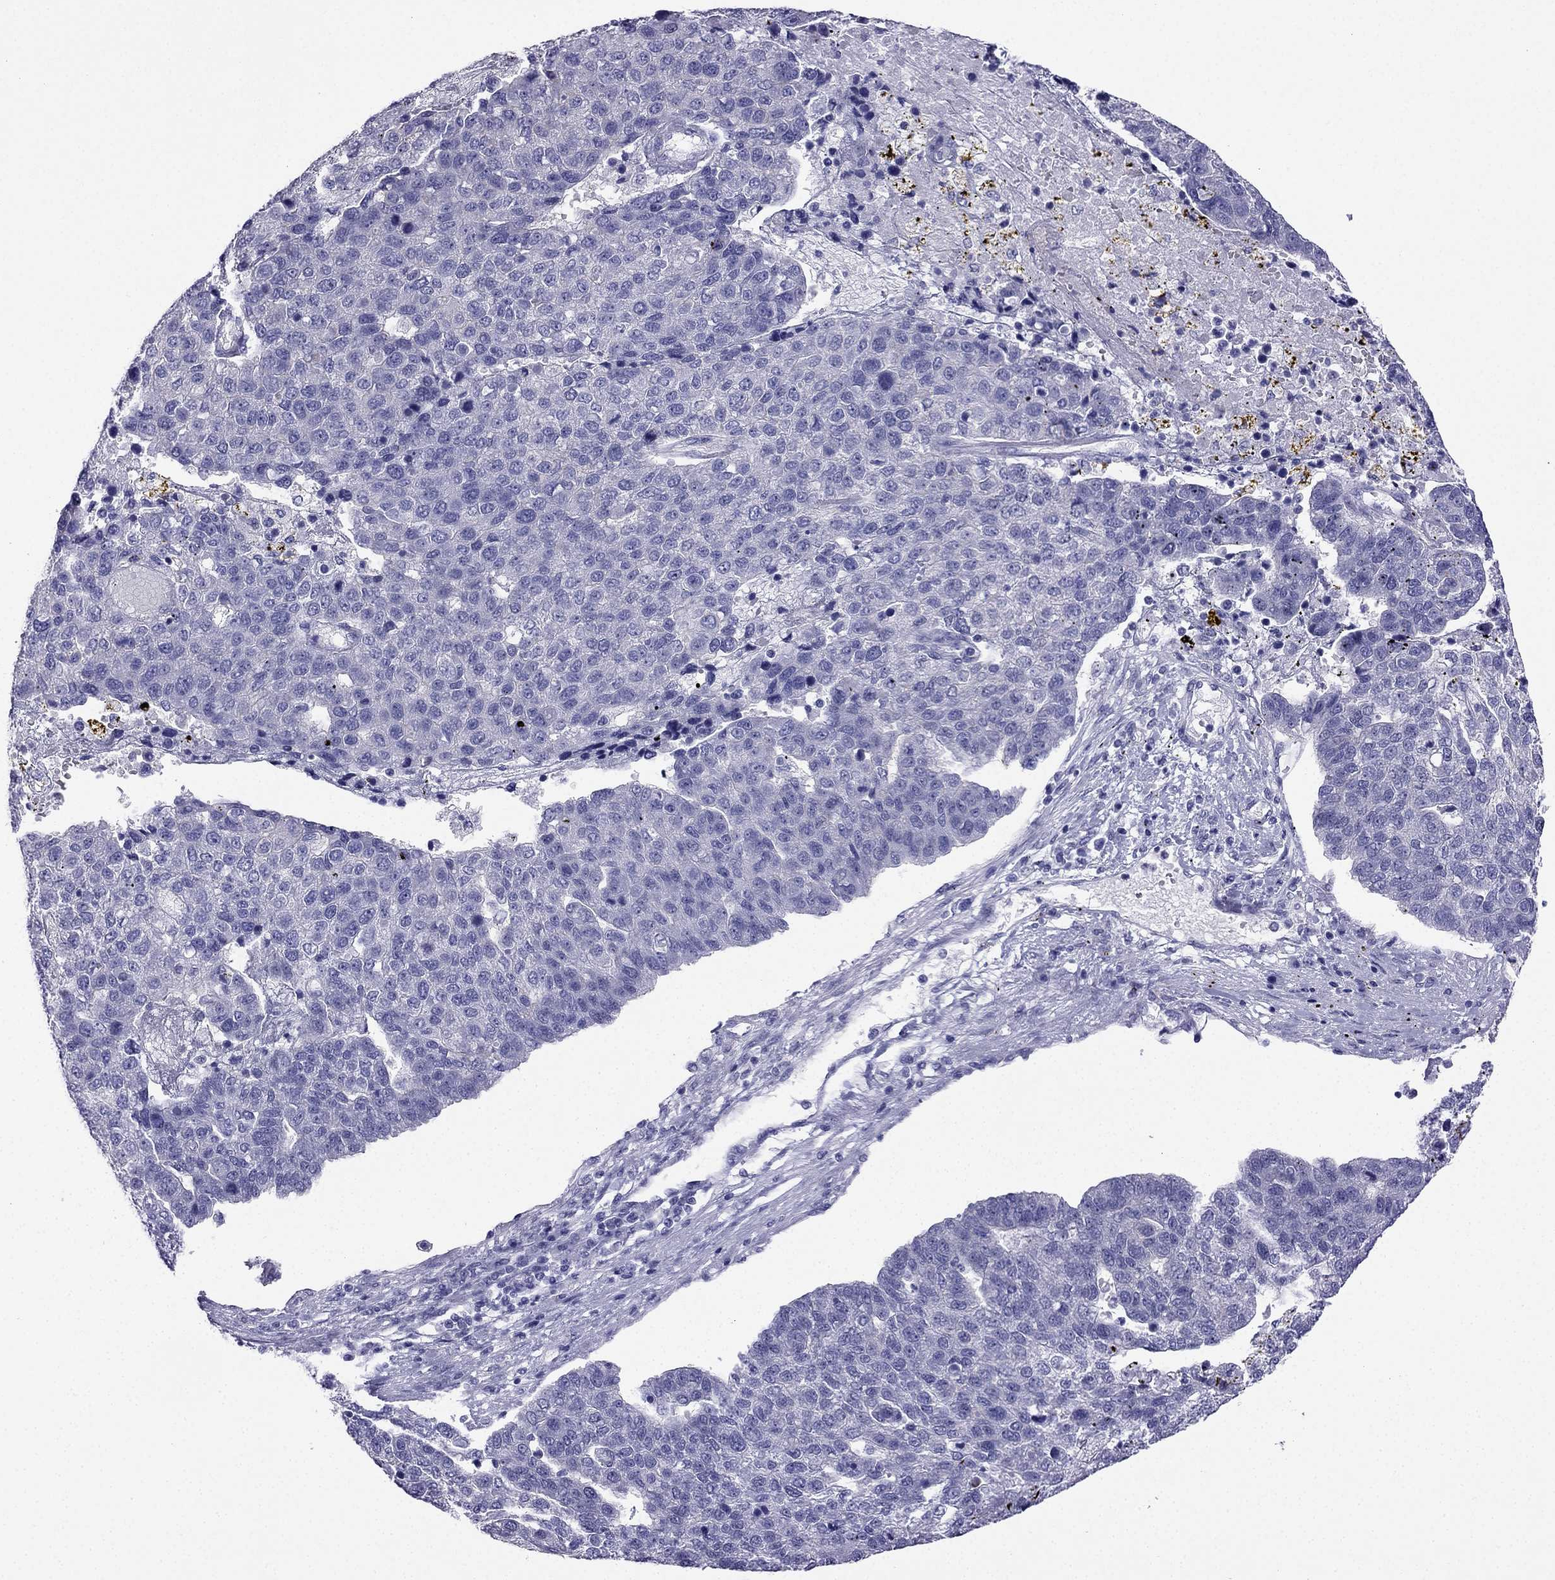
{"staining": {"intensity": "negative", "quantity": "none", "location": "none"}, "tissue": "pancreatic cancer", "cell_type": "Tumor cells", "image_type": "cancer", "snomed": [{"axis": "morphology", "description": "Adenocarcinoma, NOS"}, {"axis": "topography", "description": "Pancreas"}], "caption": "Photomicrograph shows no protein positivity in tumor cells of pancreatic cancer (adenocarcinoma) tissue. (Brightfield microscopy of DAB (3,3'-diaminobenzidine) immunohistochemistry at high magnification).", "gene": "KCNJ10", "patient": {"sex": "female", "age": 61}}